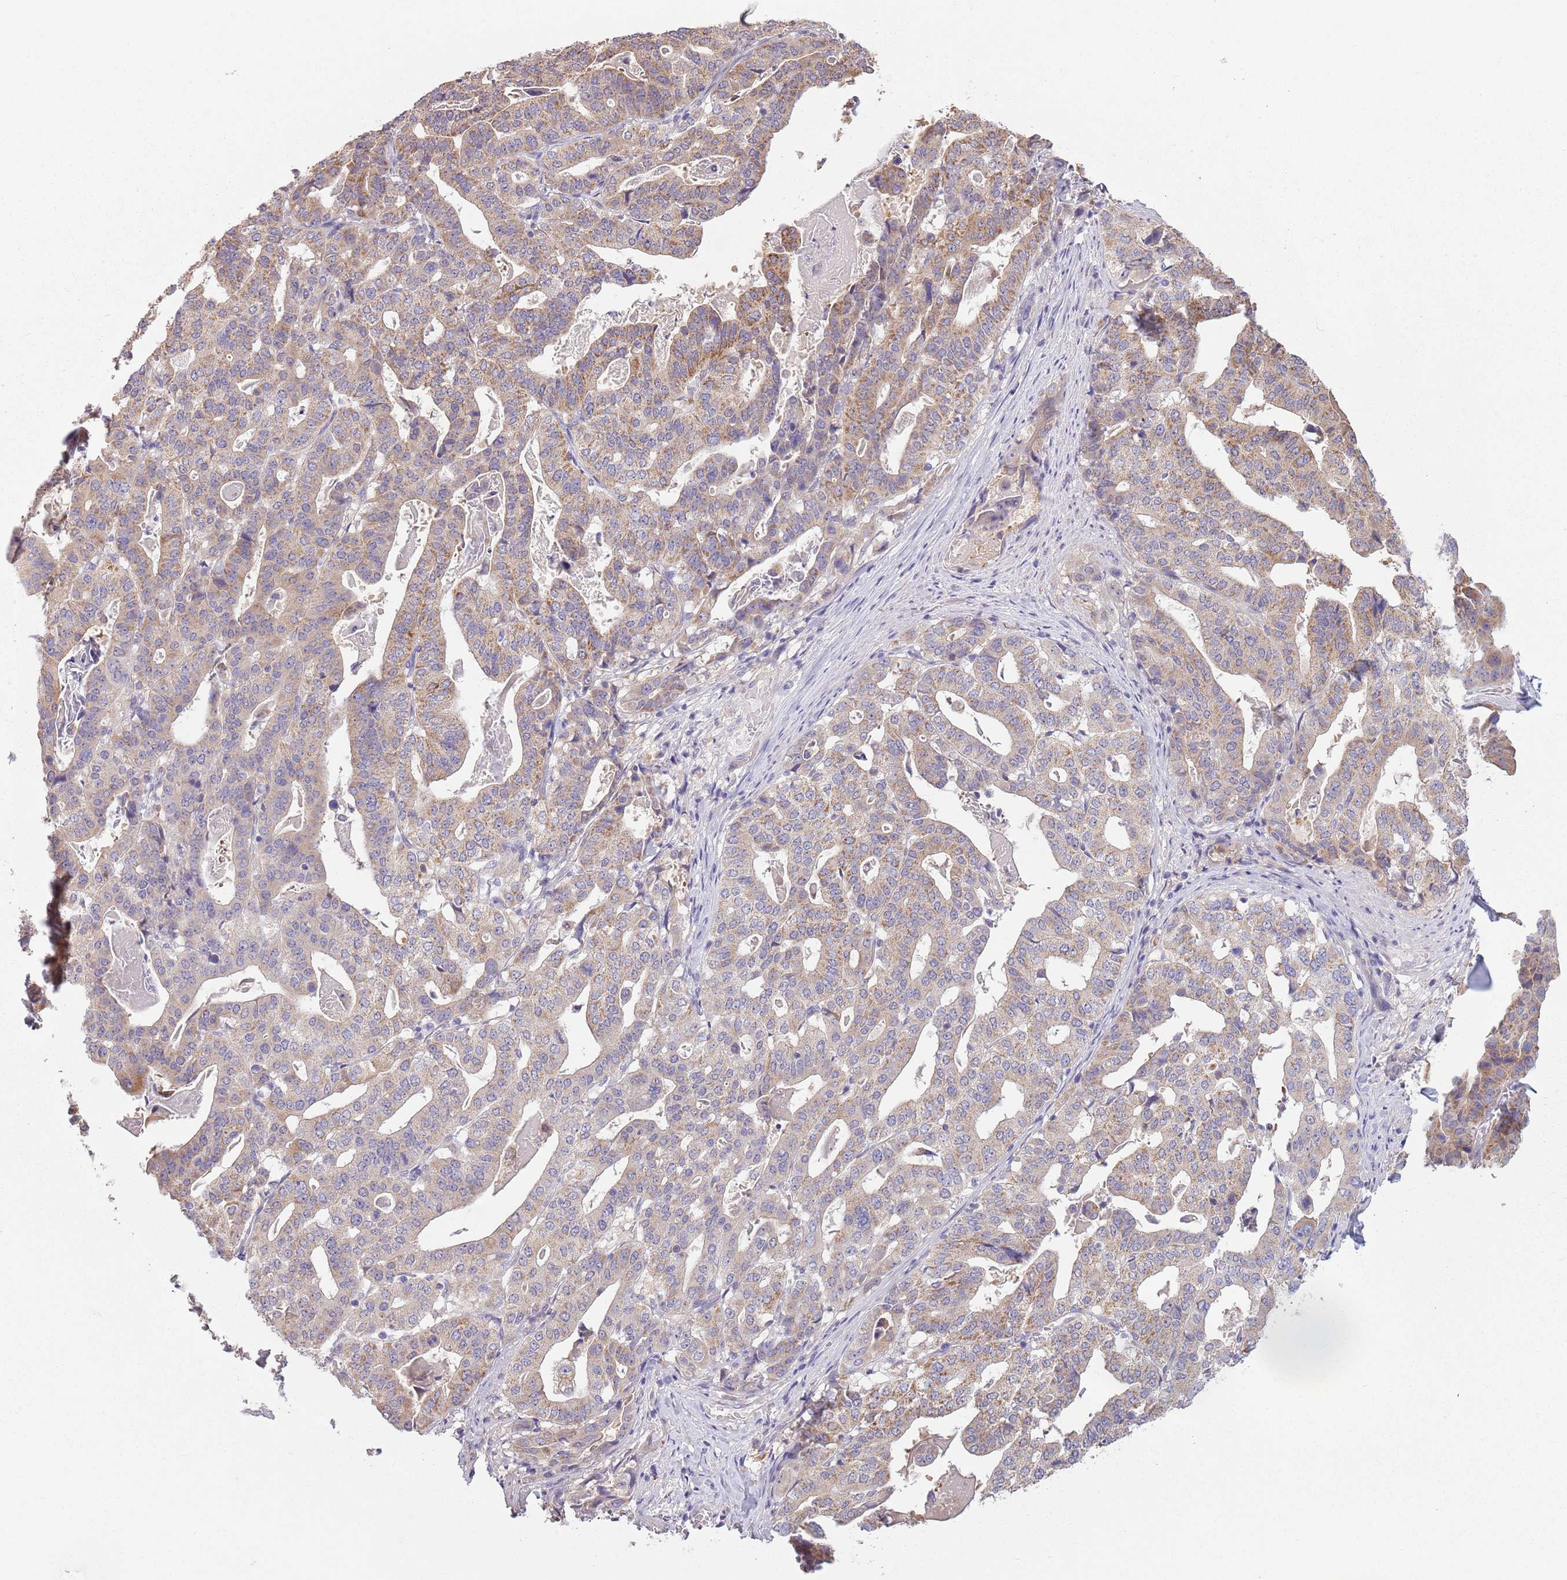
{"staining": {"intensity": "moderate", "quantity": "<25%", "location": "cytoplasmic/membranous"}, "tissue": "stomach cancer", "cell_type": "Tumor cells", "image_type": "cancer", "snomed": [{"axis": "morphology", "description": "Adenocarcinoma, NOS"}, {"axis": "topography", "description": "Stomach"}], "caption": "There is low levels of moderate cytoplasmic/membranous staining in tumor cells of adenocarcinoma (stomach), as demonstrated by immunohistochemical staining (brown color).", "gene": "COQ5", "patient": {"sex": "male", "age": 48}}